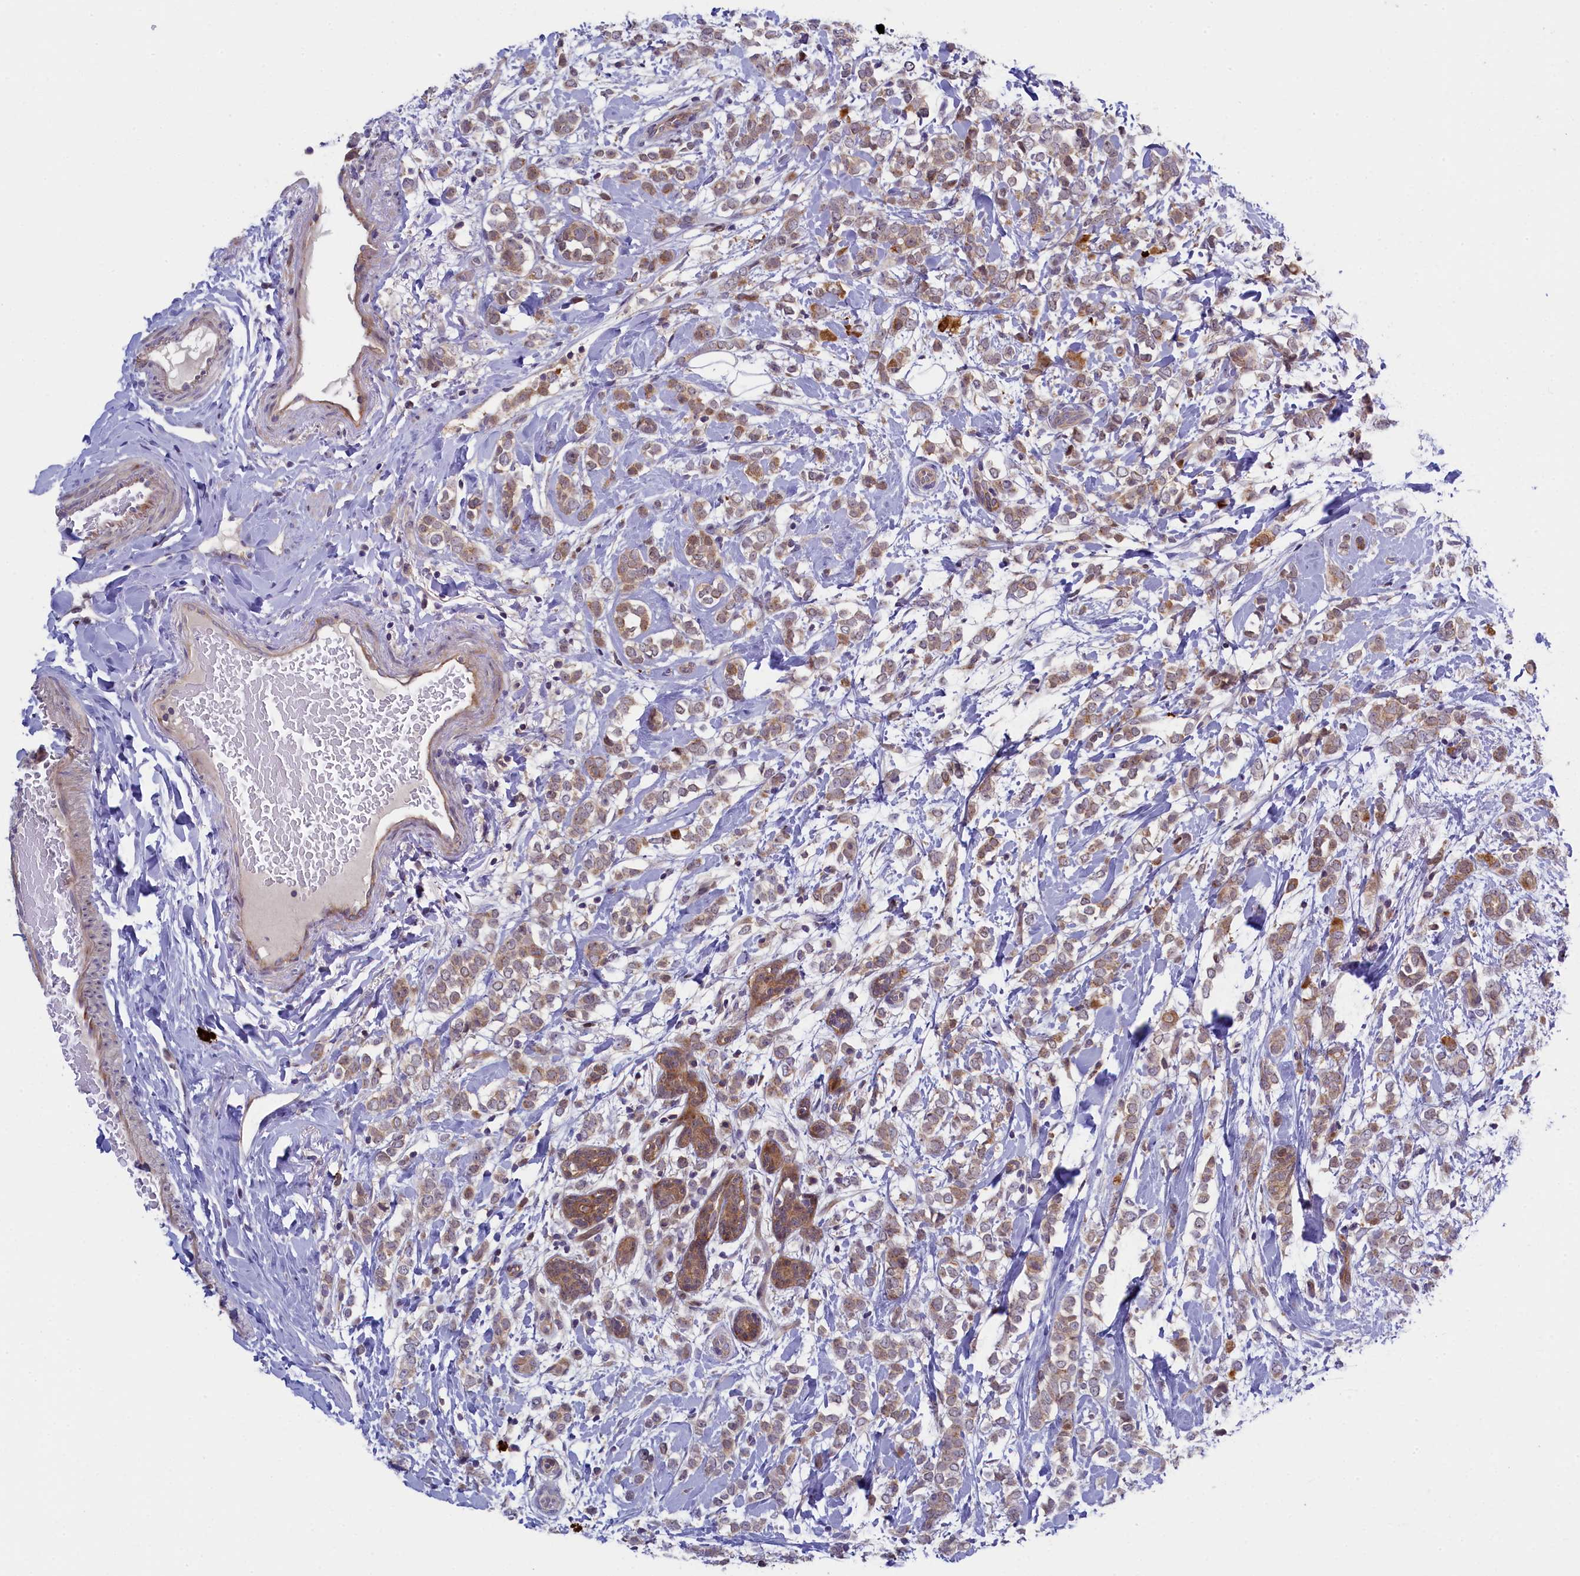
{"staining": {"intensity": "moderate", "quantity": ">75%", "location": "cytoplasmic/membranous"}, "tissue": "breast cancer", "cell_type": "Tumor cells", "image_type": "cancer", "snomed": [{"axis": "morphology", "description": "Normal tissue, NOS"}, {"axis": "morphology", "description": "Lobular carcinoma"}, {"axis": "topography", "description": "Breast"}], "caption": "Human breast lobular carcinoma stained for a protein (brown) displays moderate cytoplasmic/membranous positive expression in about >75% of tumor cells.", "gene": "CCL23", "patient": {"sex": "female", "age": 47}}